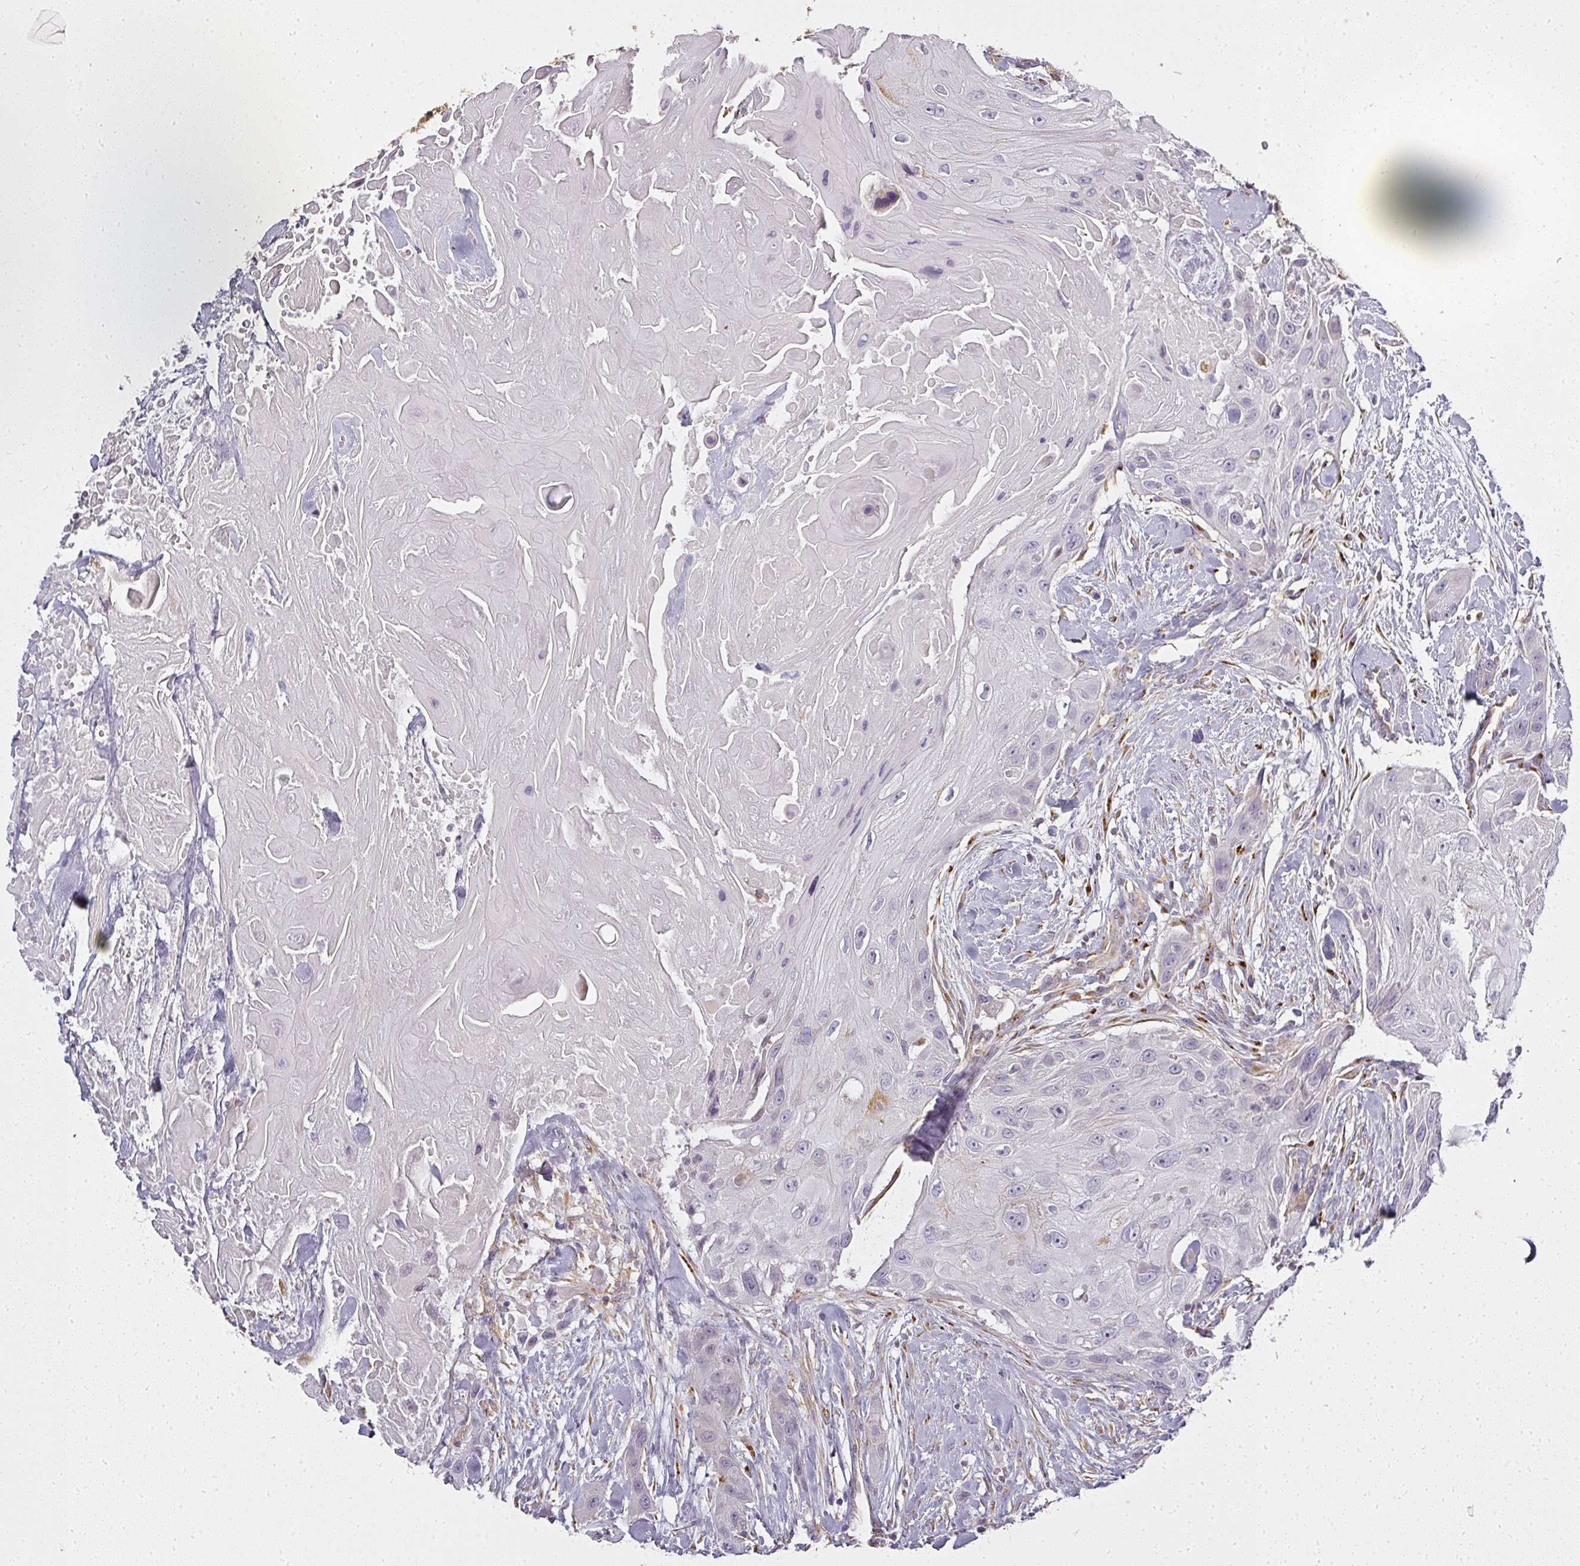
{"staining": {"intensity": "negative", "quantity": "none", "location": "none"}, "tissue": "head and neck cancer", "cell_type": "Tumor cells", "image_type": "cancer", "snomed": [{"axis": "morphology", "description": "Squamous cell carcinoma, NOS"}, {"axis": "topography", "description": "Head-Neck"}], "caption": "This image is of head and neck squamous cell carcinoma stained with immunohistochemistry (IHC) to label a protein in brown with the nuclei are counter-stained blue. There is no expression in tumor cells. (DAB (3,3'-diaminobenzidine) IHC with hematoxylin counter stain).", "gene": "ATP8B2", "patient": {"sex": "male", "age": 81}}